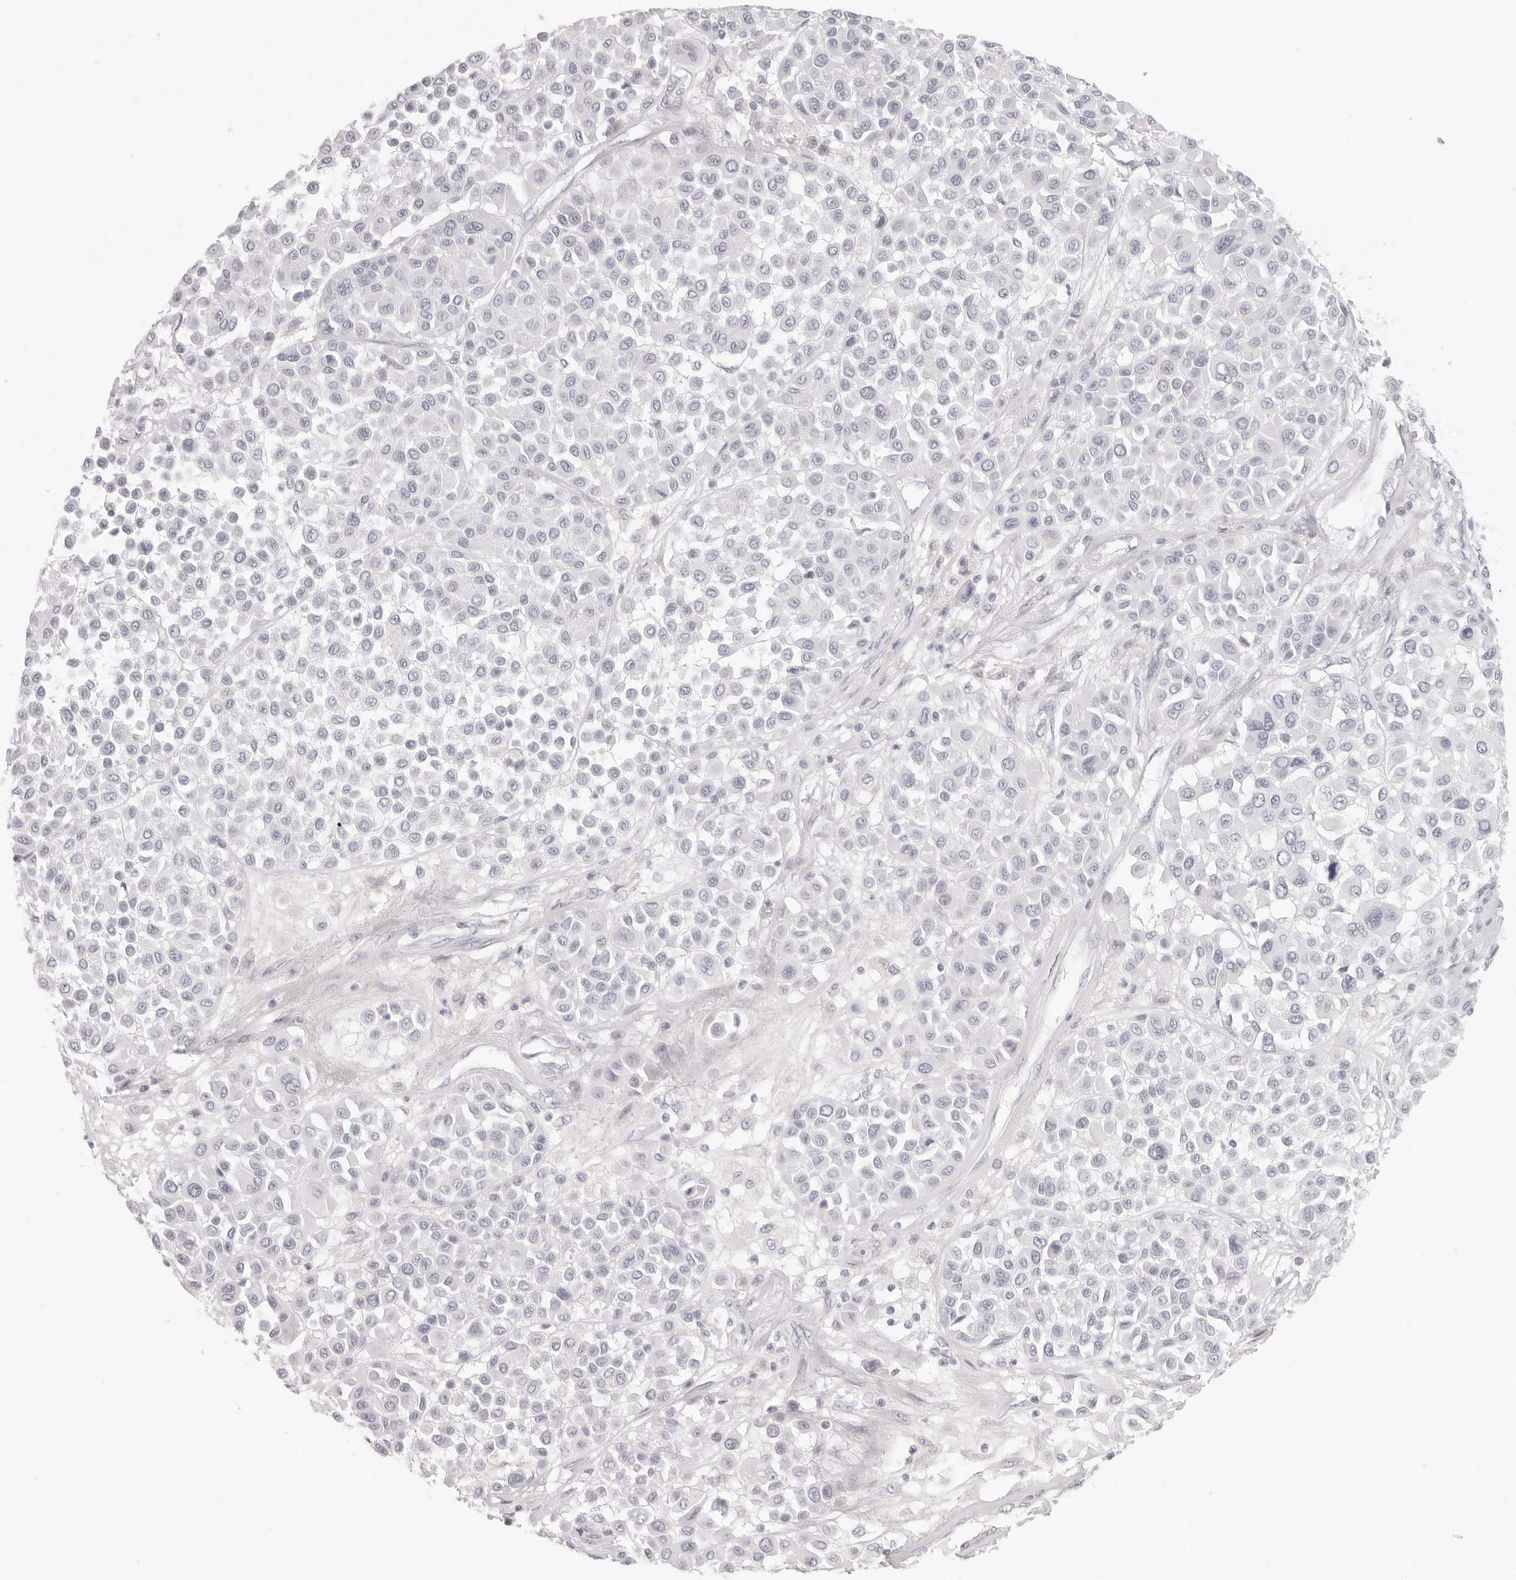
{"staining": {"intensity": "negative", "quantity": "none", "location": "none"}, "tissue": "melanoma", "cell_type": "Tumor cells", "image_type": "cancer", "snomed": [{"axis": "morphology", "description": "Malignant melanoma, Metastatic site"}, {"axis": "topography", "description": "Soft tissue"}], "caption": "A high-resolution micrograph shows IHC staining of melanoma, which shows no significant positivity in tumor cells.", "gene": "RXFP1", "patient": {"sex": "male", "age": 41}}